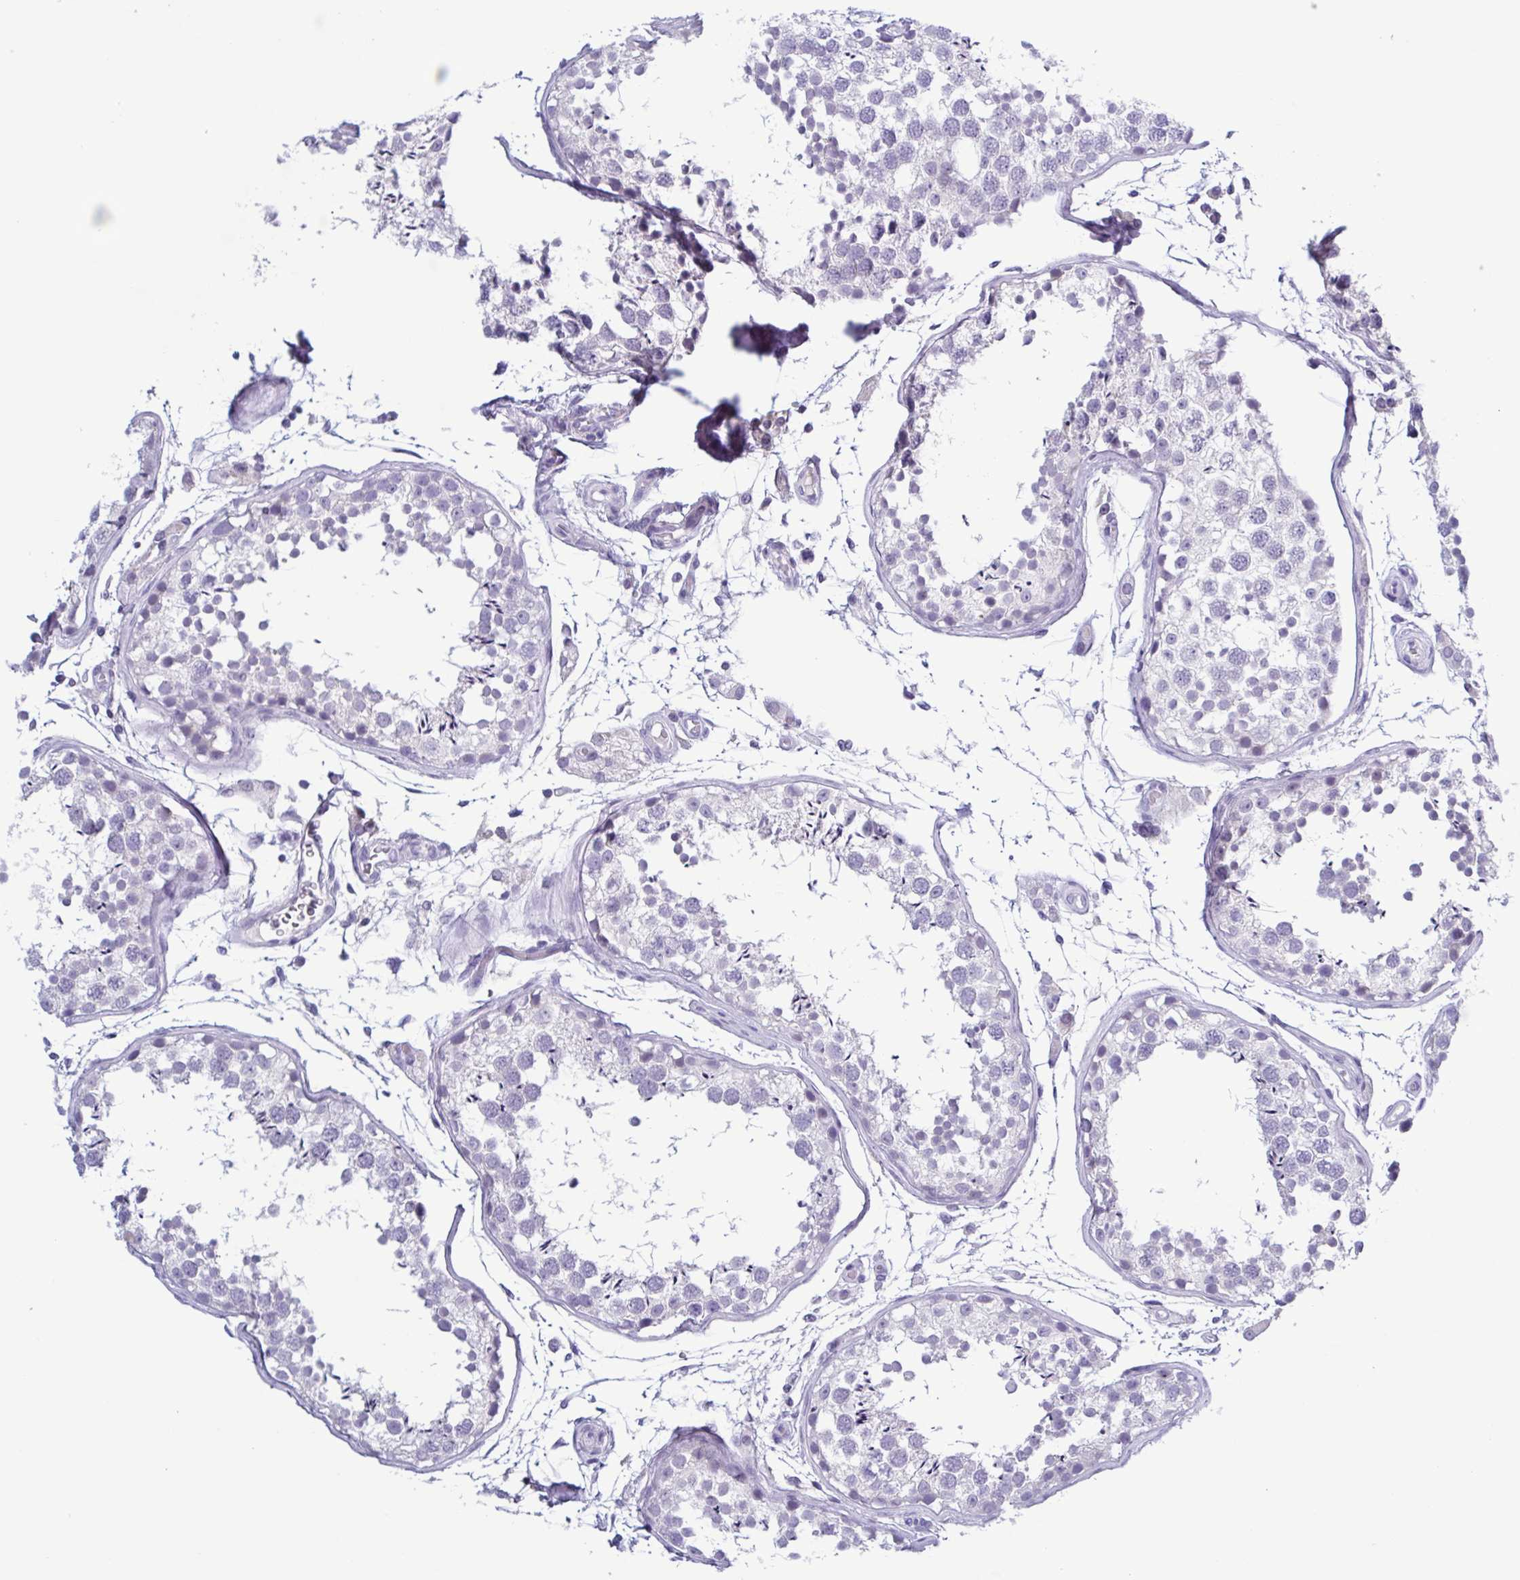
{"staining": {"intensity": "negative", "quantity": "none", "location": "none"}, "tissue": "testis", "cell_type": "Cells in seminiferous ducts", "image_type": "normal", "snomed": [{"axis": "morphology", "description": "Normal tissue, NOS"}, {"axis": "topography", "description": "Testis"}], "caption": "The immunohistochemistry (IHC) photomicrograph has no significant positivity in cells in seminiferous ducts of testis. (IHC, brightfield microscopy, high magnification).", "gene": "INAFM1", "patient": {"sex": "male", "age": 29}}